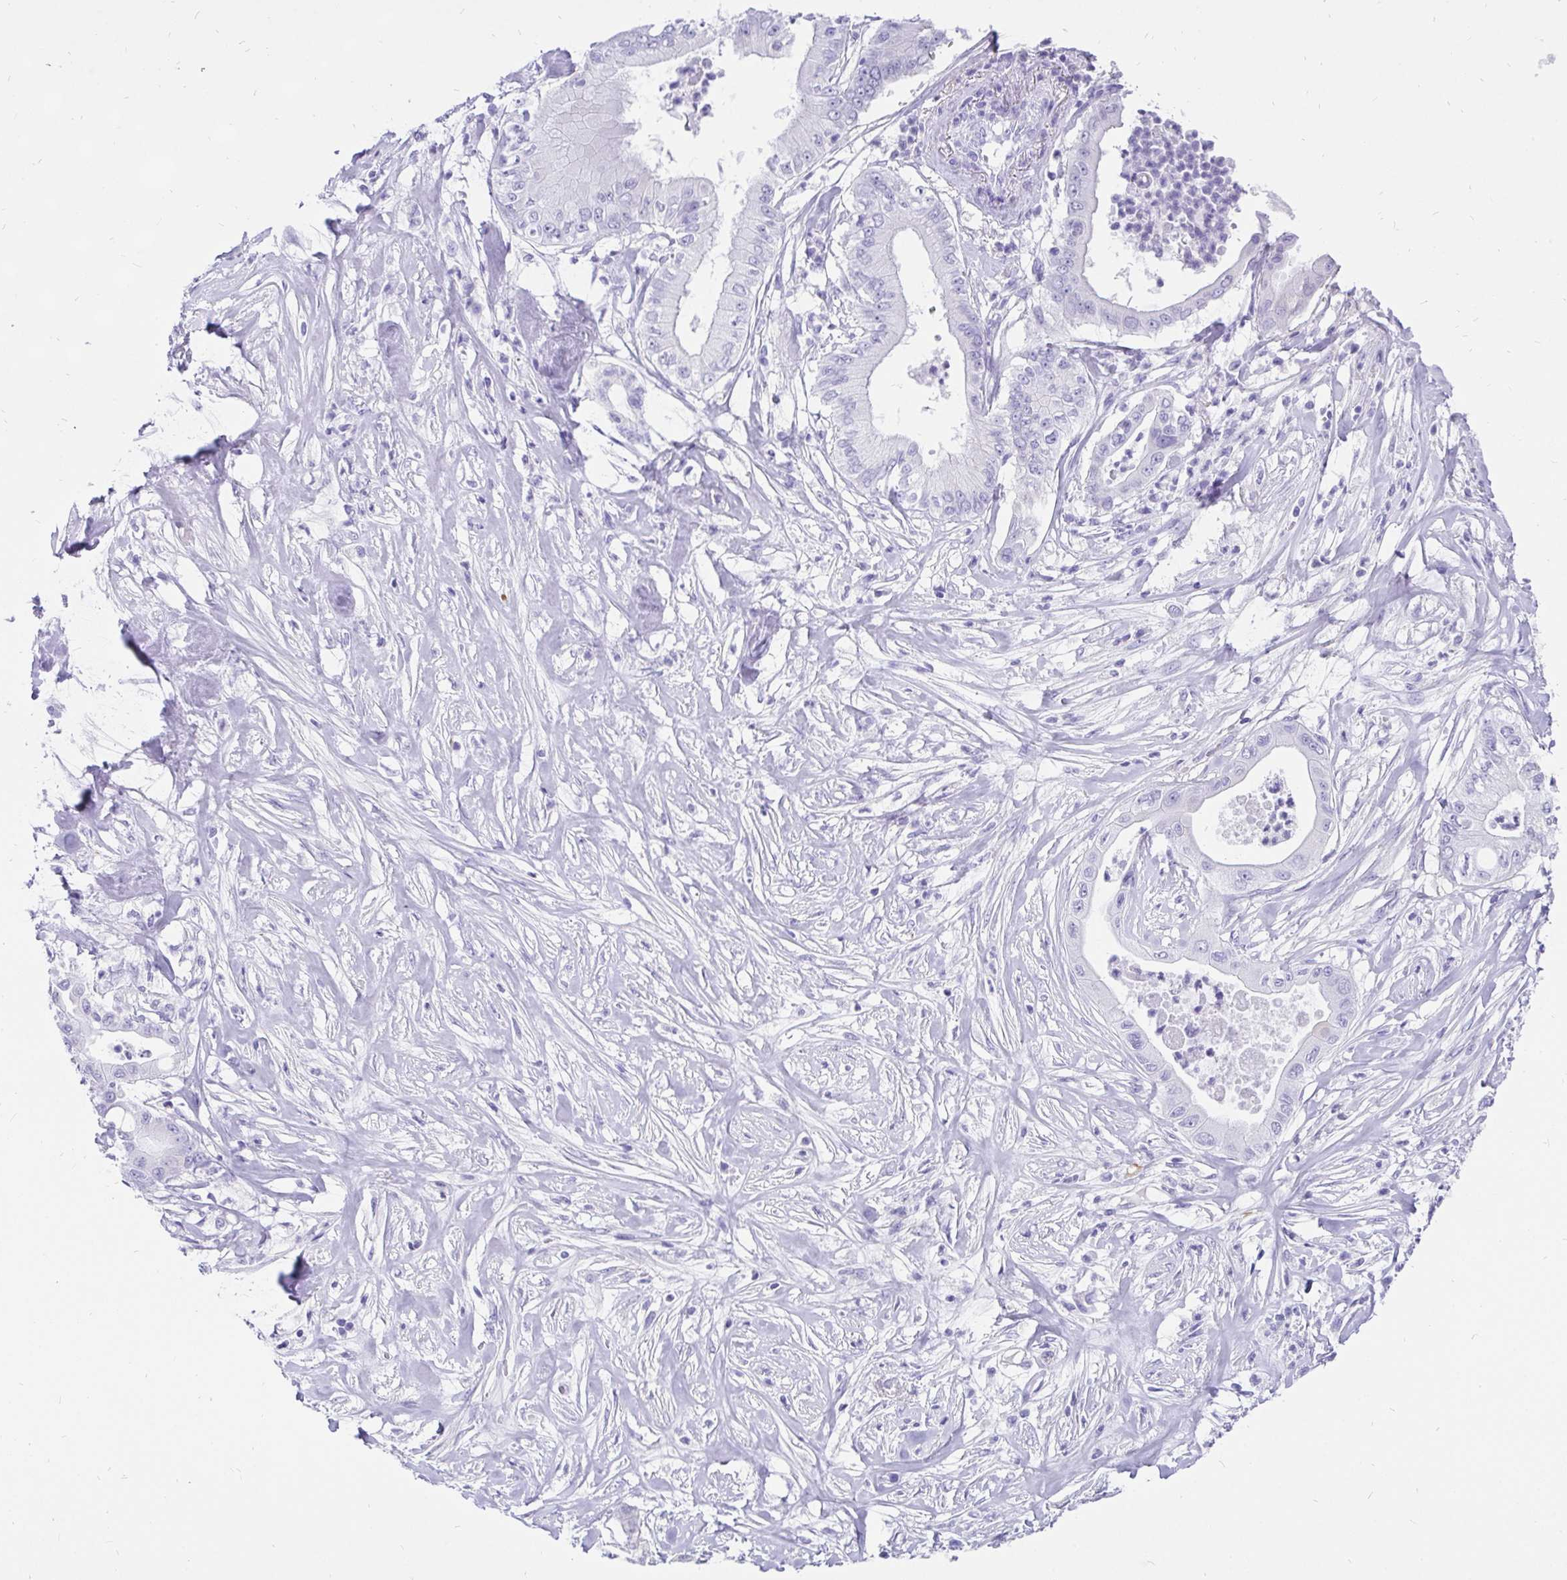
{"staining": {"intensity": "negative", "quantity": "none", "location": "none"}, "tissue": "pancreatic cancer", "cell_type": "Tumor cells", "image_type": "cancer", "snomed": [{"axis": "morphology", "description": "Adenocarcinoma, NOS"}, {"axis": "topography", "description": "Pancreas"}], "caption": "Tumor cells are negative for protein expression in human pancreatic cancer.", "gene": "KRT13", "patient": {"sex": "male", "age": 71}}